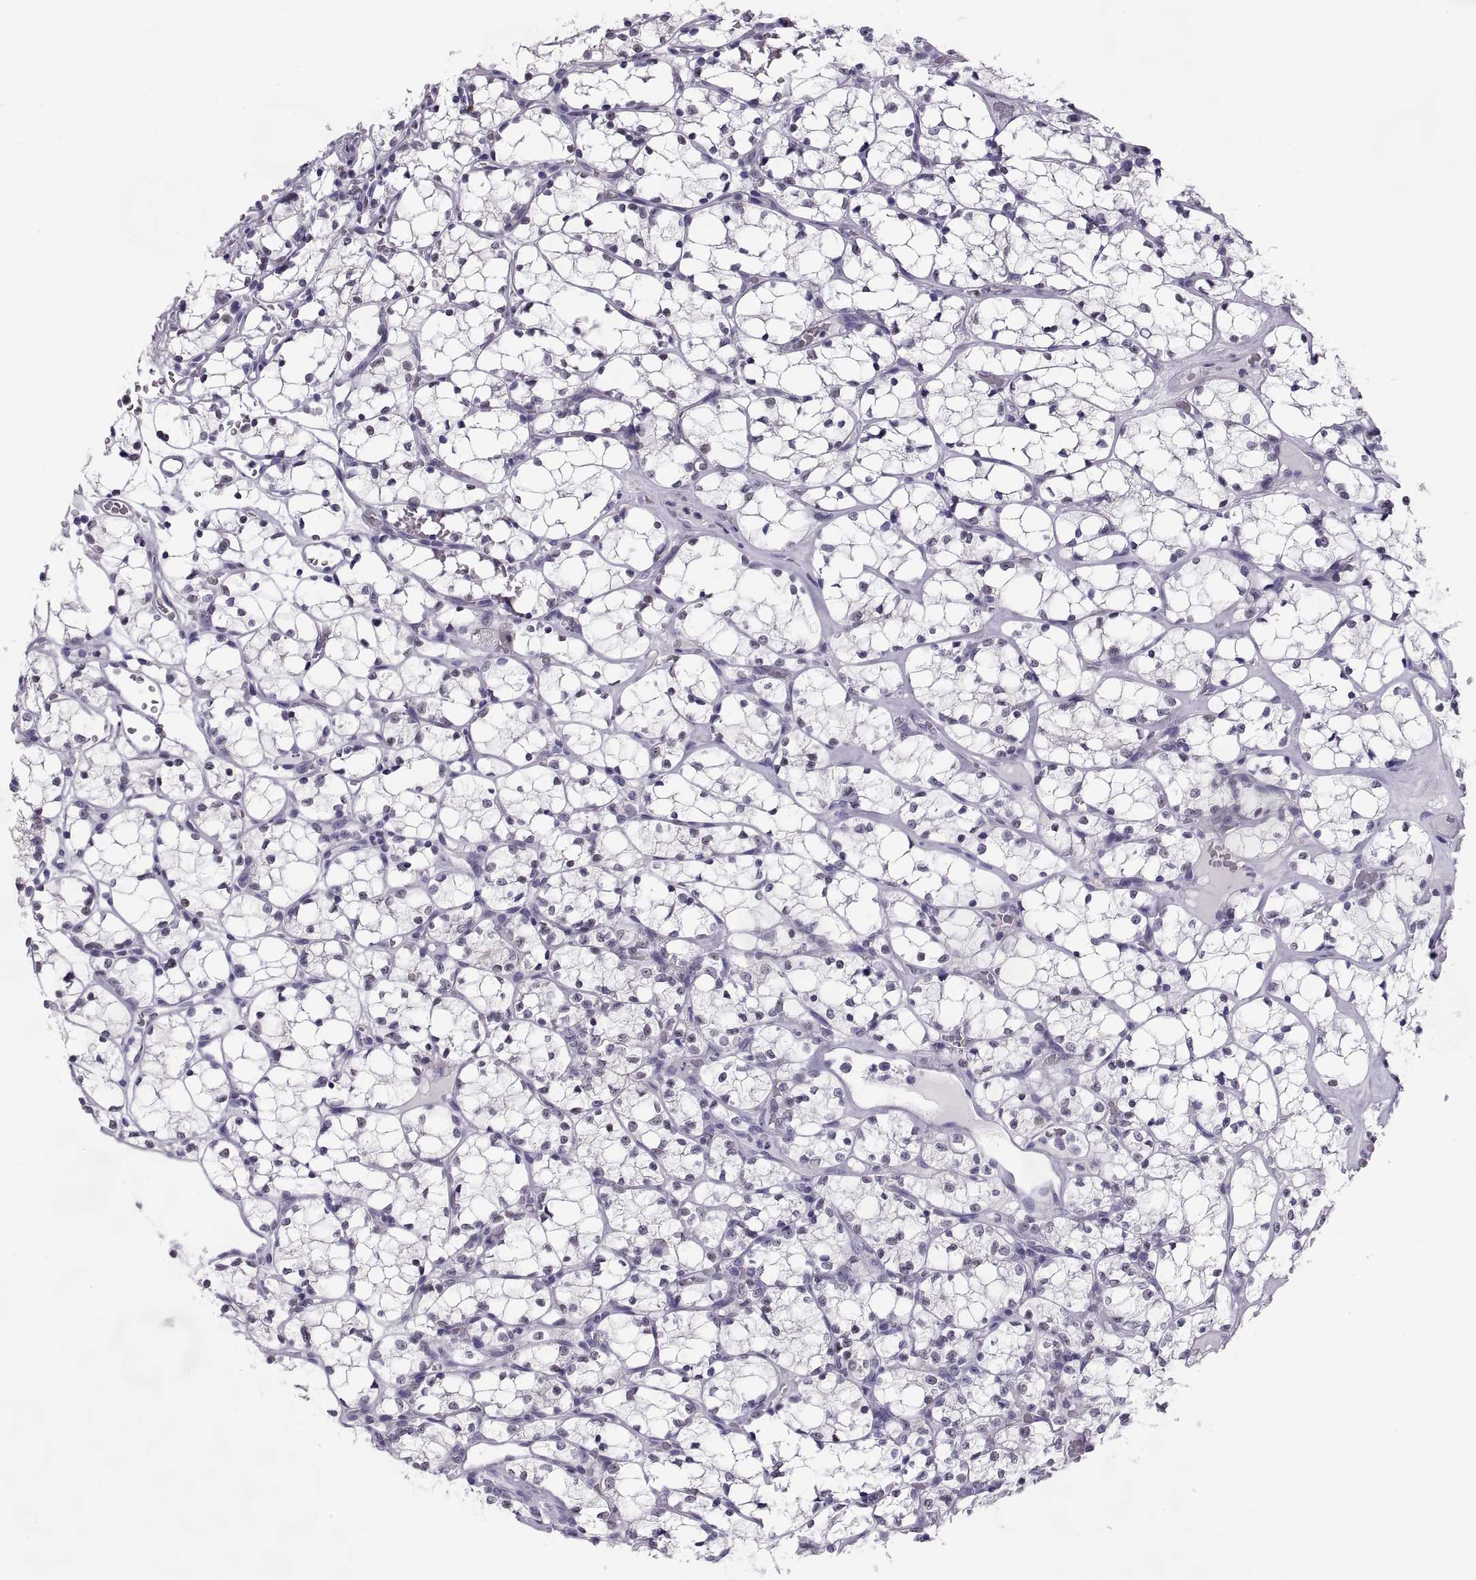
{"staining": {"intensity": "negative", "quantity": "none", "location": "none"}, "tissue": "renal cancer", "cell_type": "Tumor cells", "image_type": "cancer", "snomed": [{"axis": "morphology", "description": "Adenocarcinoma, NOS"}, {"axis": "topography", "description": "Kidney"}], "caption": "DAB (3,3'-diaminobenzidine) immunohistochemical staining of renal cancer reveals no significant expression in tumor cells.", "gene": "PAX2", "patient": {"sex": "female", "age": 69}}